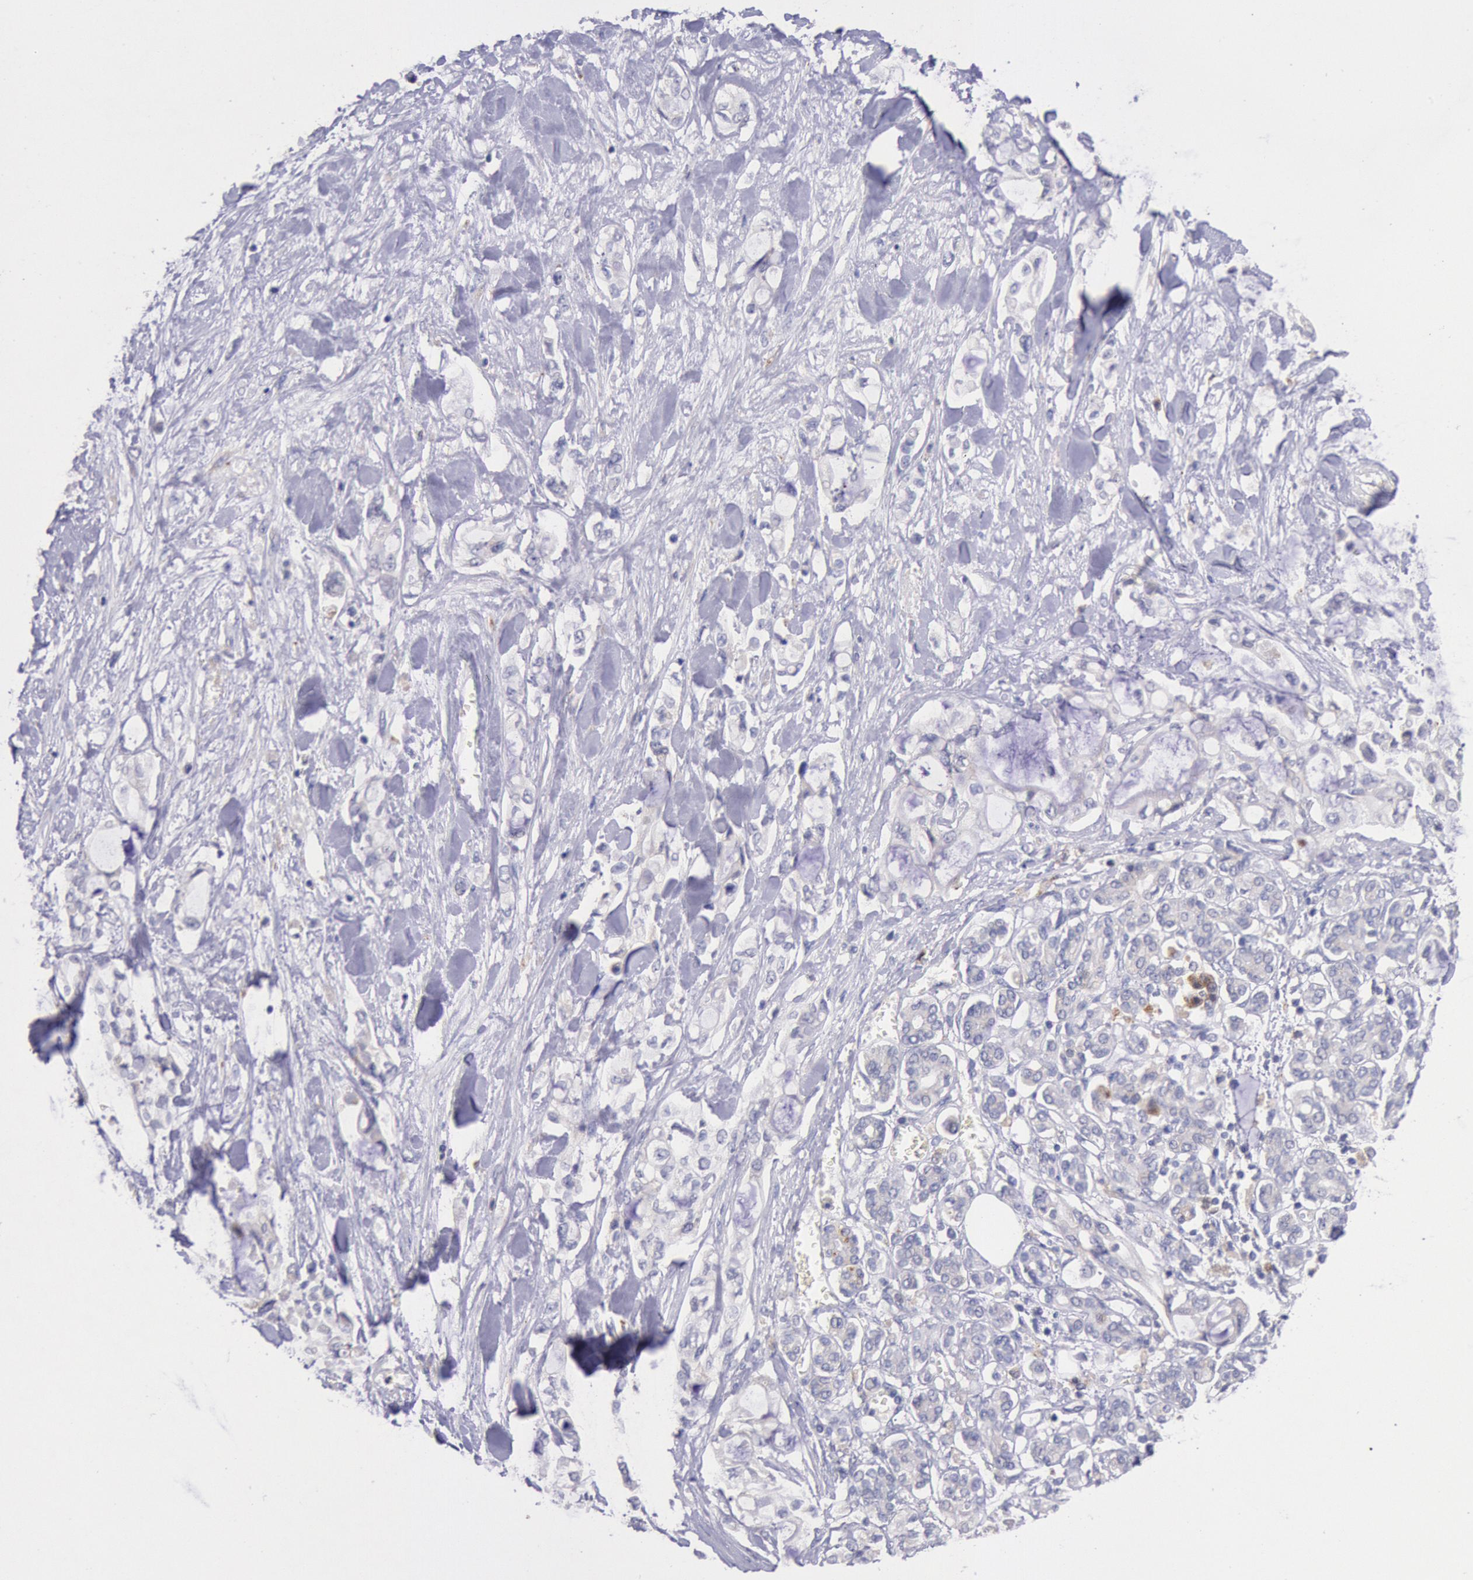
{"staining": {"intensity": "negative", "quantity": "none", "location": "none"}, "tissue": "pancreatic cancer", "cell_type": "Tumor cells", "image_type": "cancer", "snomed": [{"axis": "morphology", "description": "Adenocarcinoma, NOS"}, {"axis": "topography", "description": "Pancreas"}], "caption": "IHC histopathology image of neoplastic tissue: human adenocarcinoma (pancreatic) stained with DAB (3,3'-diaminobenzidine) exhibits no significant protein positivity in tumor cells.", "gene": "GAL3ST1", "patient": {"sex": "female", "age": 70}}